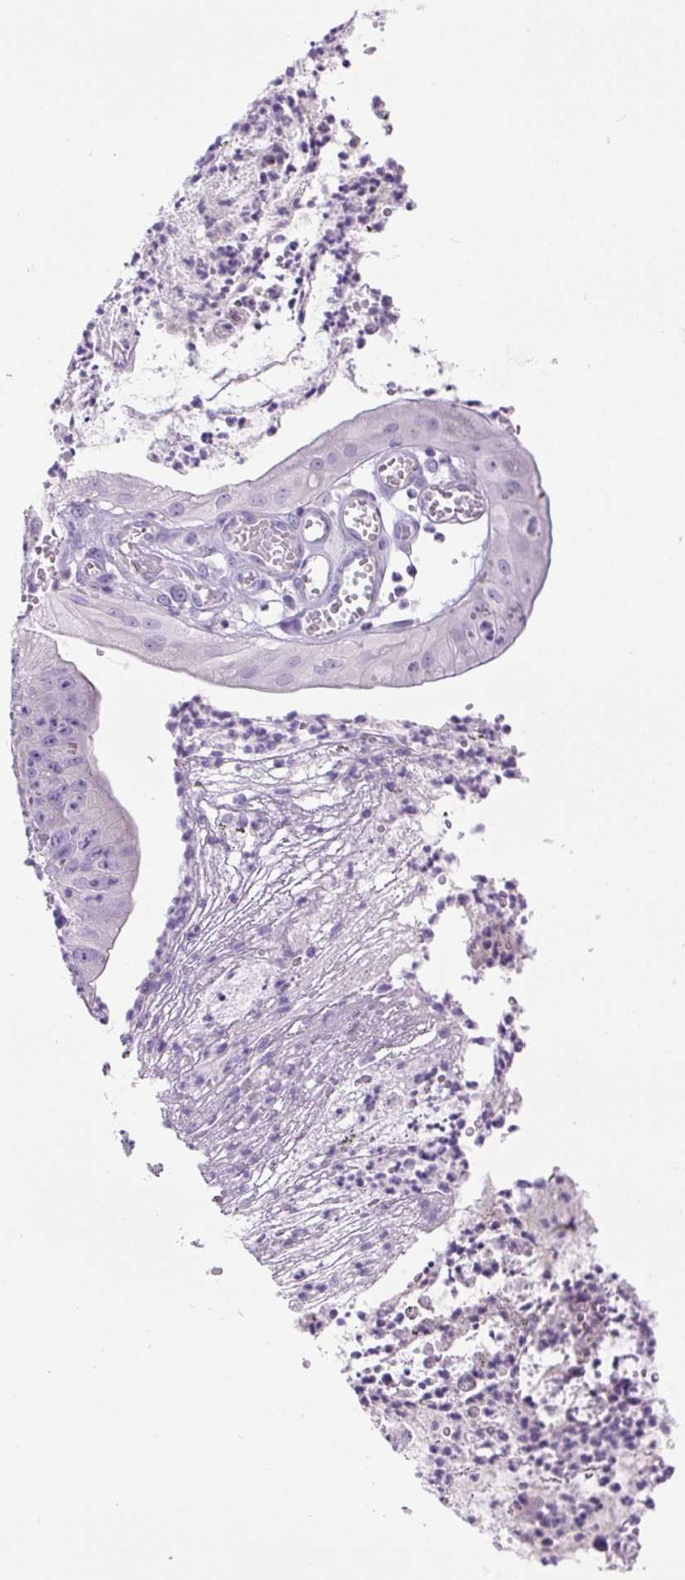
{"staining": {"intensity": "negative", "quantity": "none", "location": "none"}, "tissue": "stomach cancer", "cell_type": "Tumor cells", "image_type": "cancer", "snomed": [{"axis": "morphology", "description": "Adenocarcinoma, NOS"}, {"axis": "topography", "description": "Stomach"}], "caption": "This image is of stomach cancer (adenocarcinoma) stained with immunohistochemistry to label a protein in brown with the nuclei are counter-stained blue. There is no staining in tumor cells. (DAB (3,3'-diaminobenzidine) immunohistochemistry (IHC) with hematoxylin counter stain).", "gene": "RSPO4", "patient": {"sex": "male", "age": 59}}